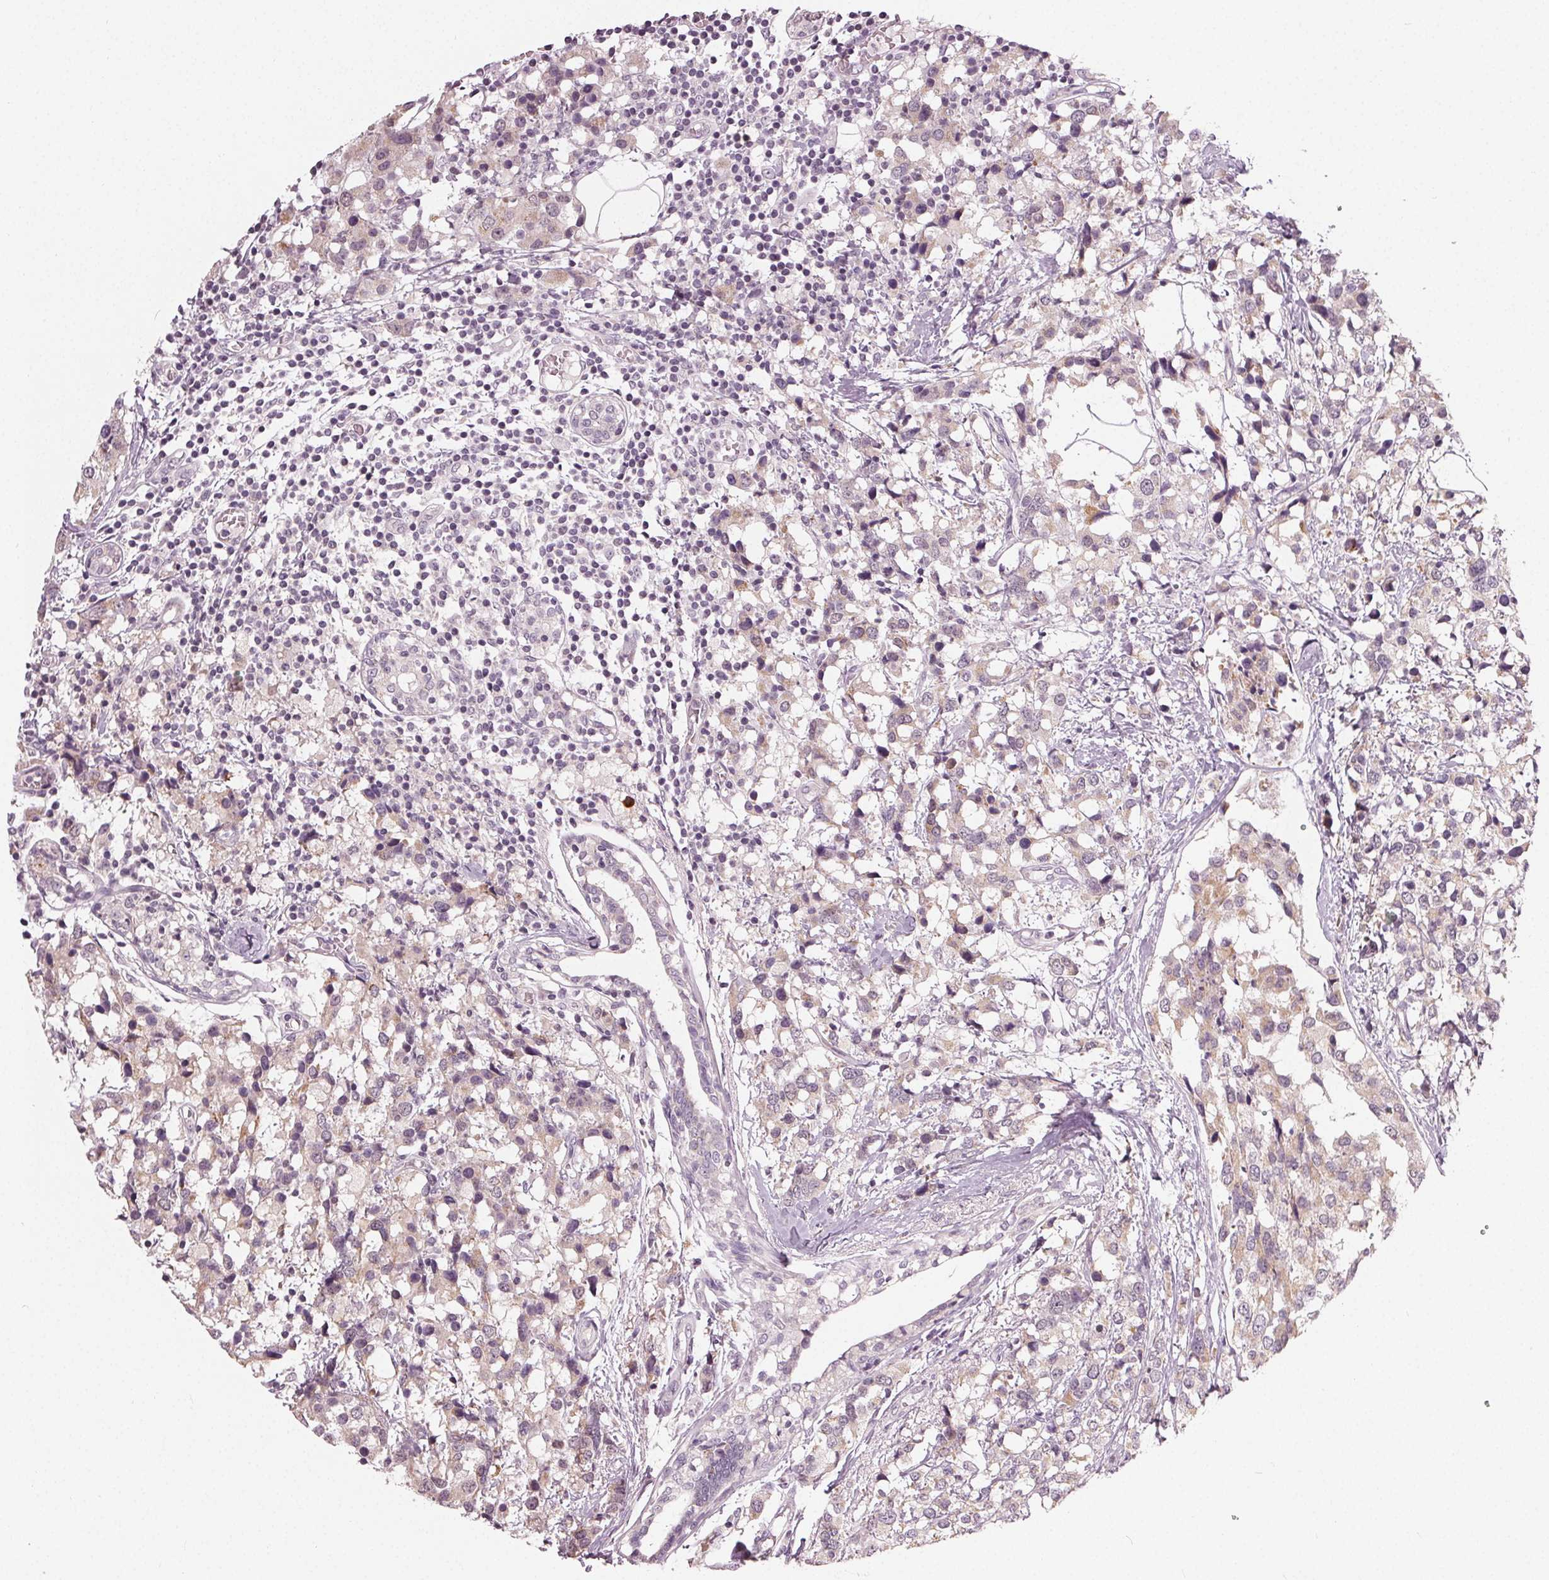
{"staining": {"intensity": "weak", "quantity": "<25%", "location": "cytoplasmic/membranous"}, "tissue": "breast cancer", "cell_type": "Tumor cells", "image_type": "cancer", "snomed": [{"axis": "morphology", "description": "Lobular carcinoma"}, {"axis": "topography", "description": "Breast"}], "caption": "Immunohistochemical staining of breast cancer shows no significant staining in tumor cells.", "gene": "ZNF605", "patient": {"sex": "female", "age": 59}}